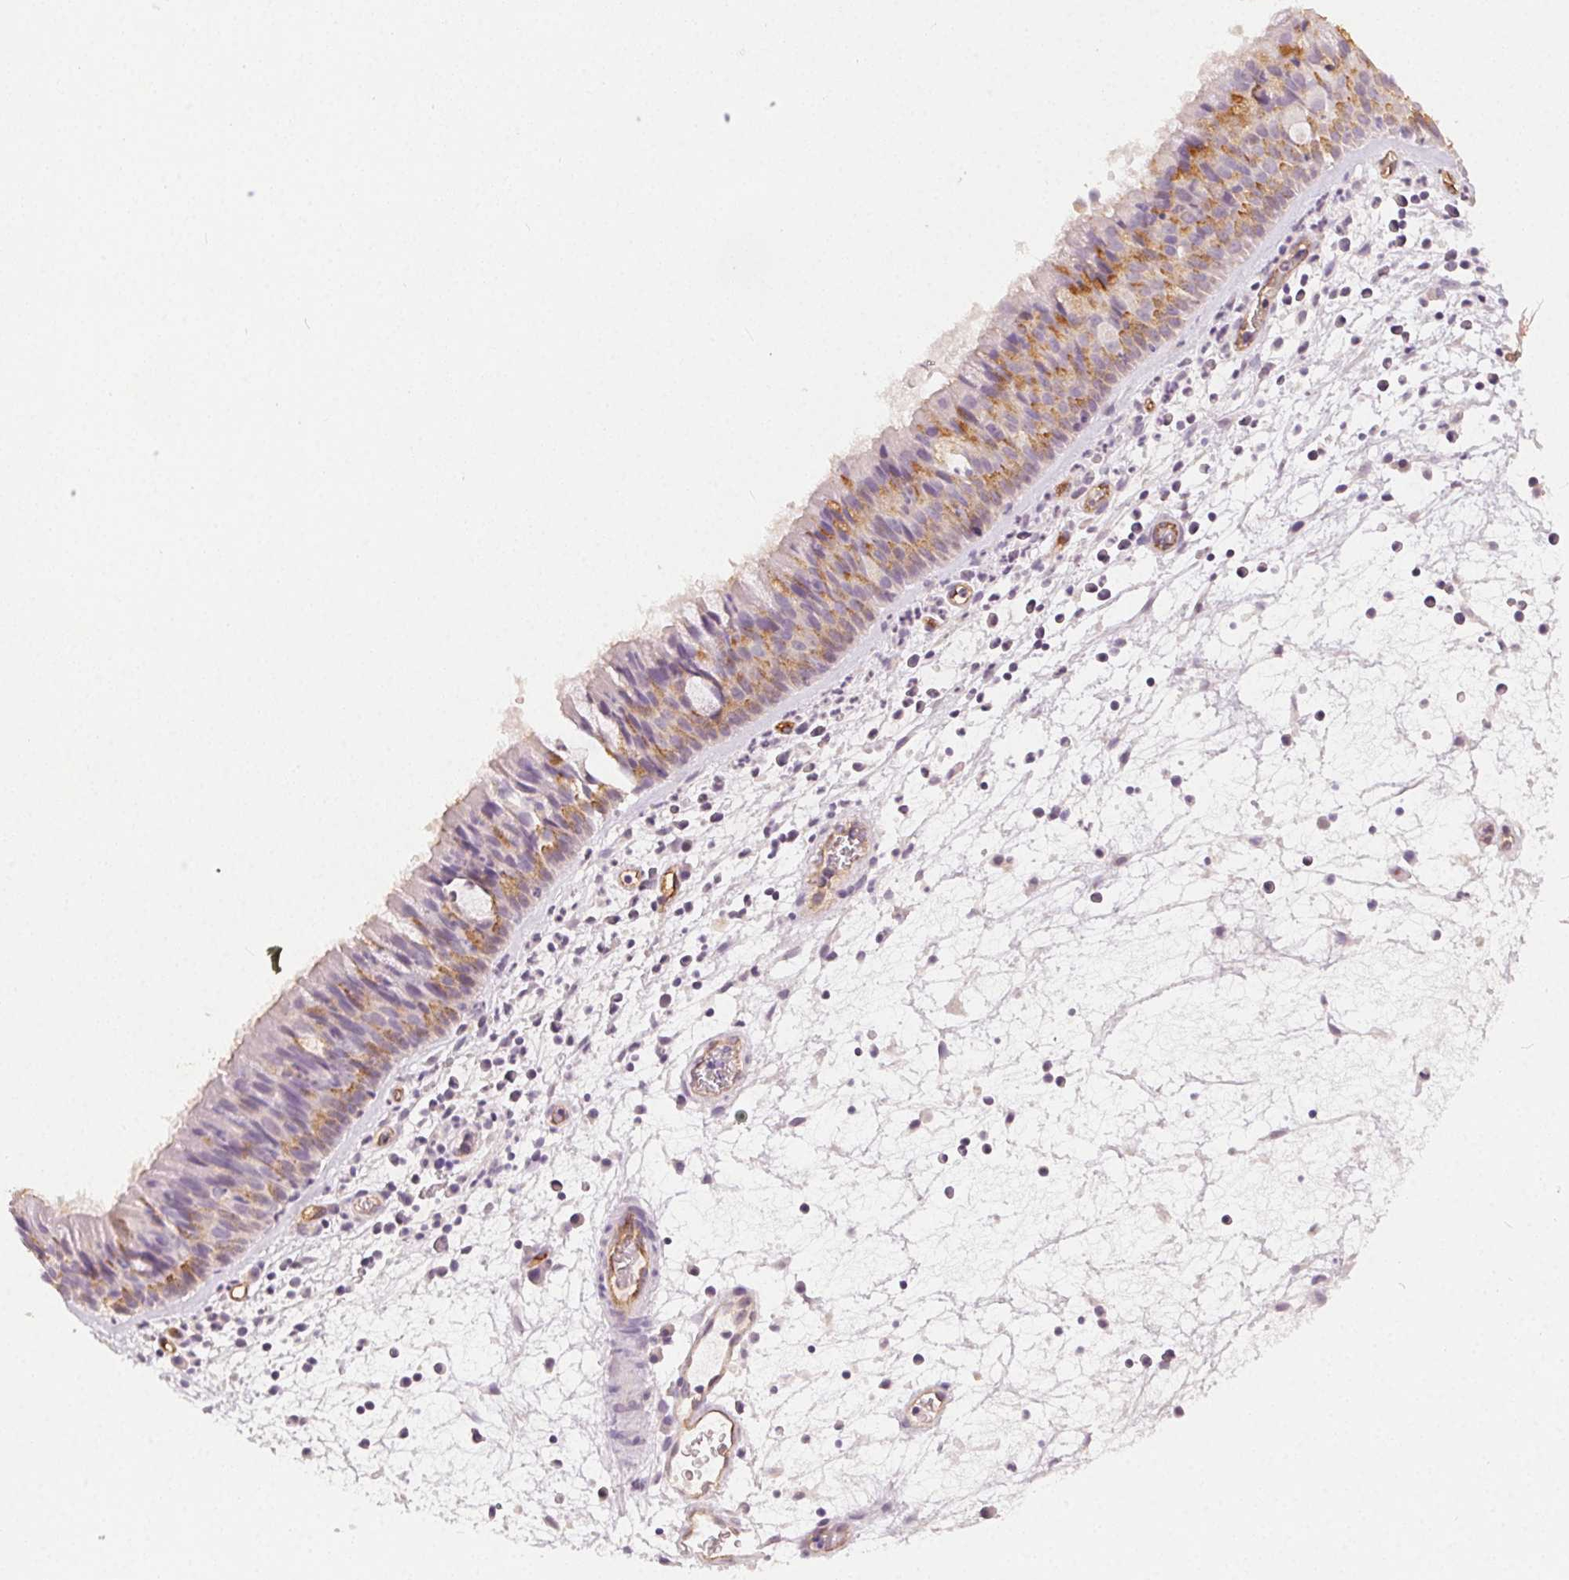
{"staining": {"intensity": "moderate", "quantity": "25%-75%", "location": "cytoplasmic/membranous"}, "tissue": "nasopharynx", "cell_type": "Respiratory epithelial cells", "image_type": "normal", "snomed": [{"axis": "morphology", "description": "Normal tissue, NOS"}, {"axis": "topography", "description": "Nasopharynx"}], "caption": "A photomicrograph showing moderate cytoplasmic/membranous positivity in approximately 25%-75% of respiratory epithelial cells in benign nasopharynx, as visualized by brown immunohistochemical staining.", "gene": "PODXL", "patient": {"sex": "male", "age": 67}}